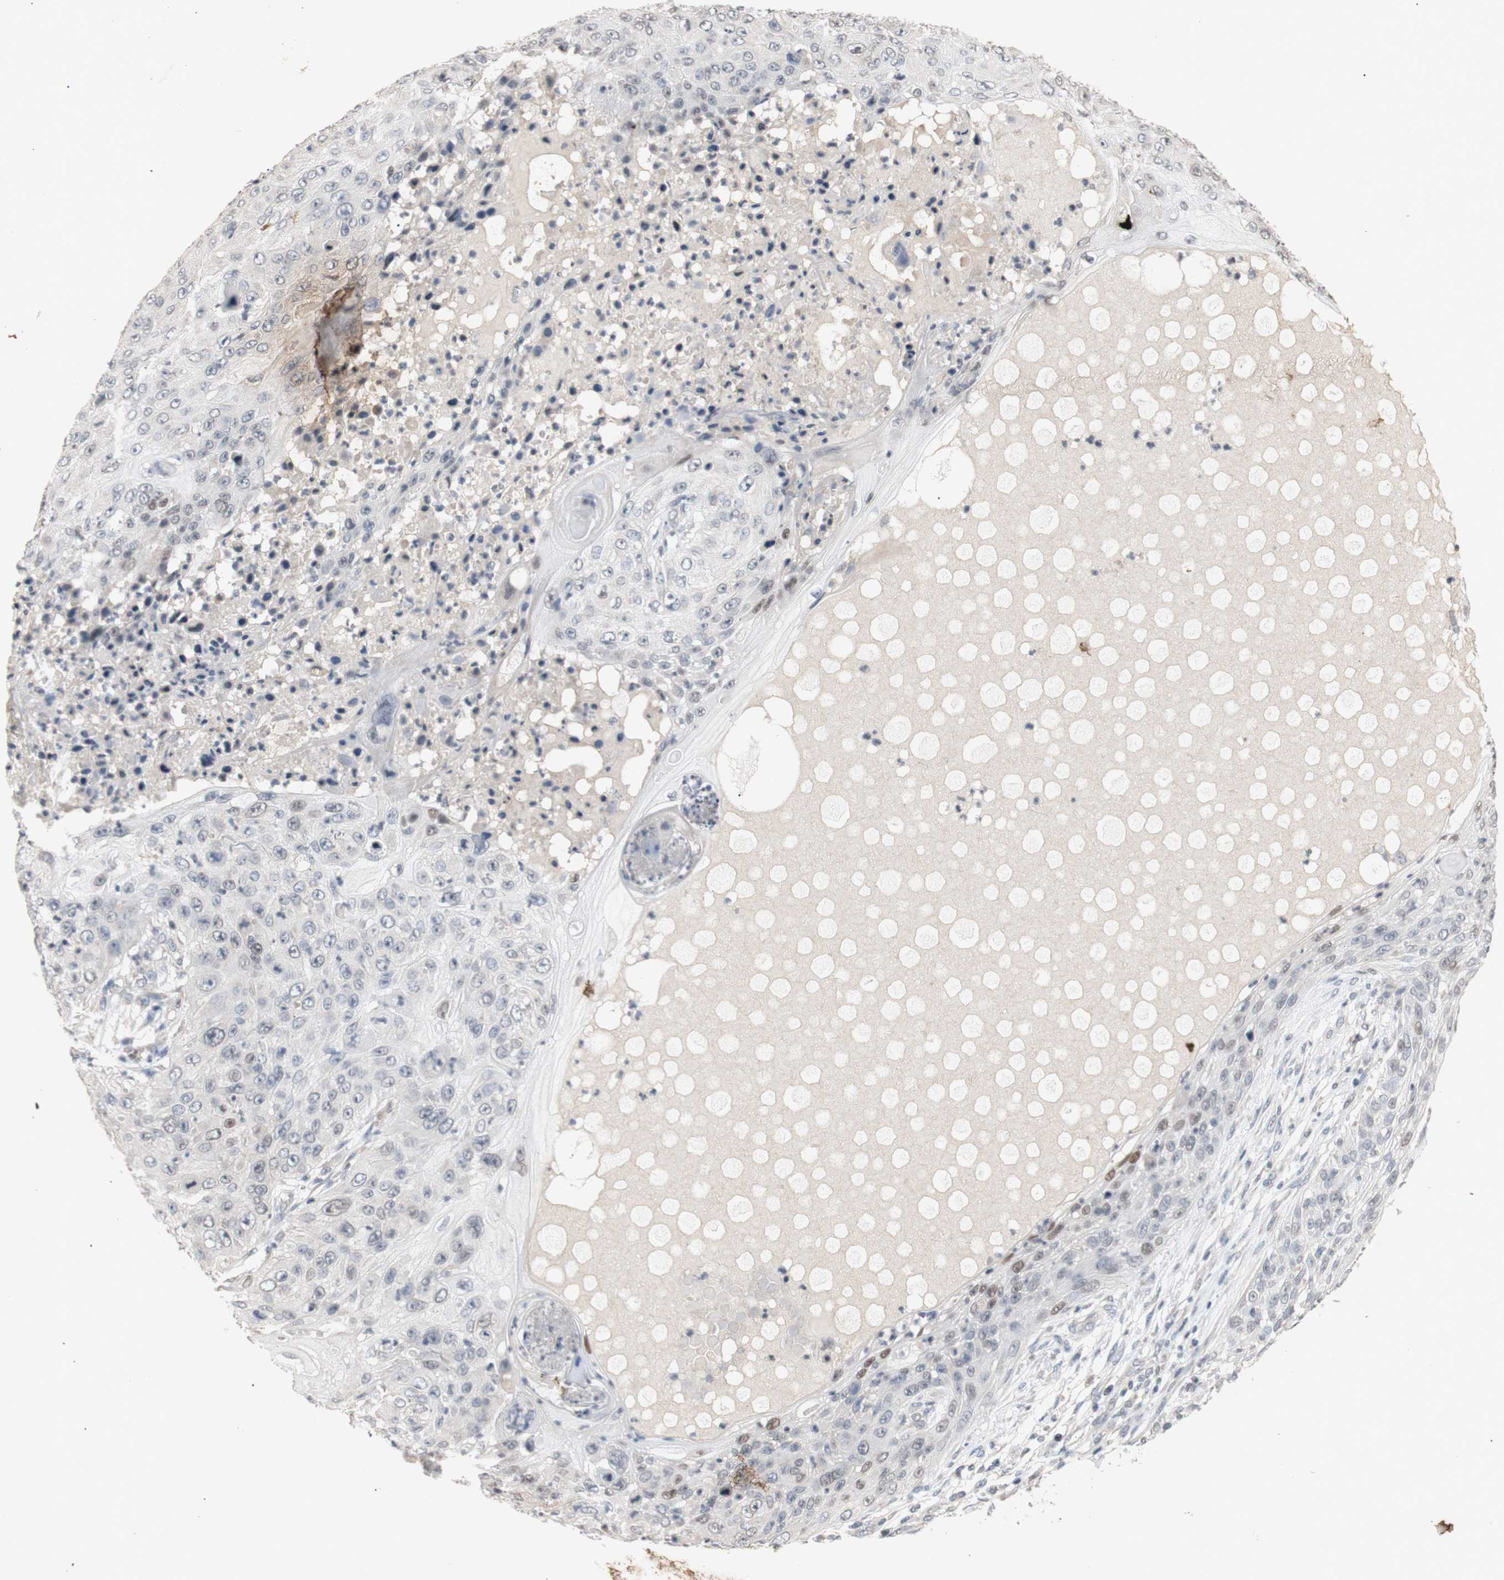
{"staining": {"intensity": "negative", "quantity": "none", "location": "none"}, "tissue": "skin cancer", "cell_type": "Tumor cells", "image_type": "cancer", "snomed": [{"axis": "morphology", "description": "Squamous cell carcinoma, NOS"}, {"axis": "topography", "description": "Skin"}], "caption": "A high-resolution photomicrograph shows immunohistochemistry (IHC) staining of skin cancer (squamous cell carcinoma), which shows no significant positivity in tumor cells.", "gene": "FOSB", "patient": {"sex": "female", "age": 80}}